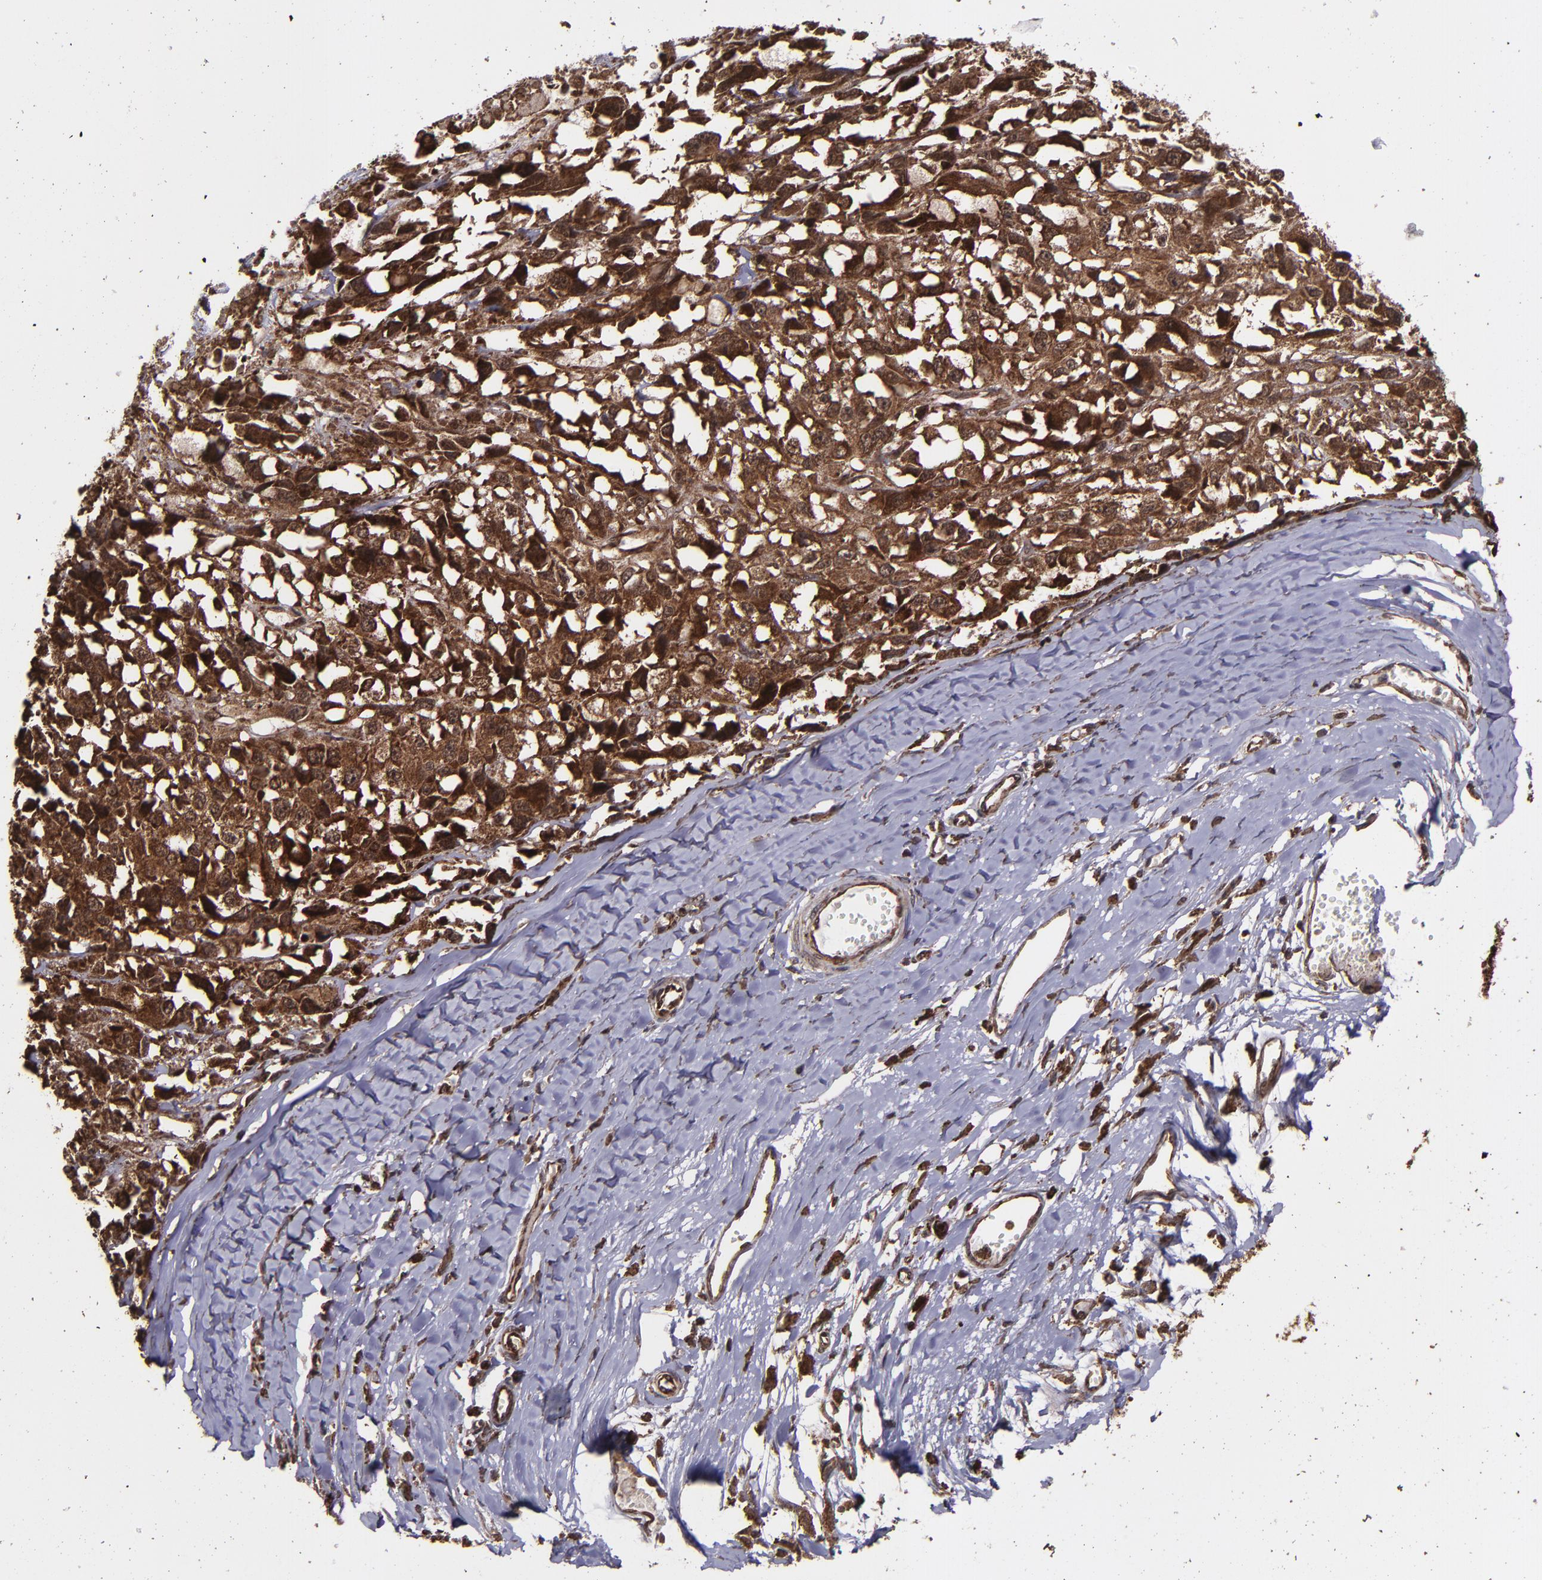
{"staining": {"intensity": "strong", "quantity": ">75%", "location": "cytoplasmic/membranous,nuclear"}, "tissue": "melanoma", "cell_type": "Tumor cells", "image_type": "cancer", "snomed": [{"axis": "morphology", "description": "Malignant melanoma, Metastatic site"}, {"axis": "topography", "description": "Lymph node"}], "caption": "Strong cytoplasmic/membranous and nuclear positivity for a protein is identified in about >75% of tumor cells of malignant melanoma (metastatic site) using IHC.", "gene": "EIF4ENIF1", "patient": {"sex": "male", "age": 59}}